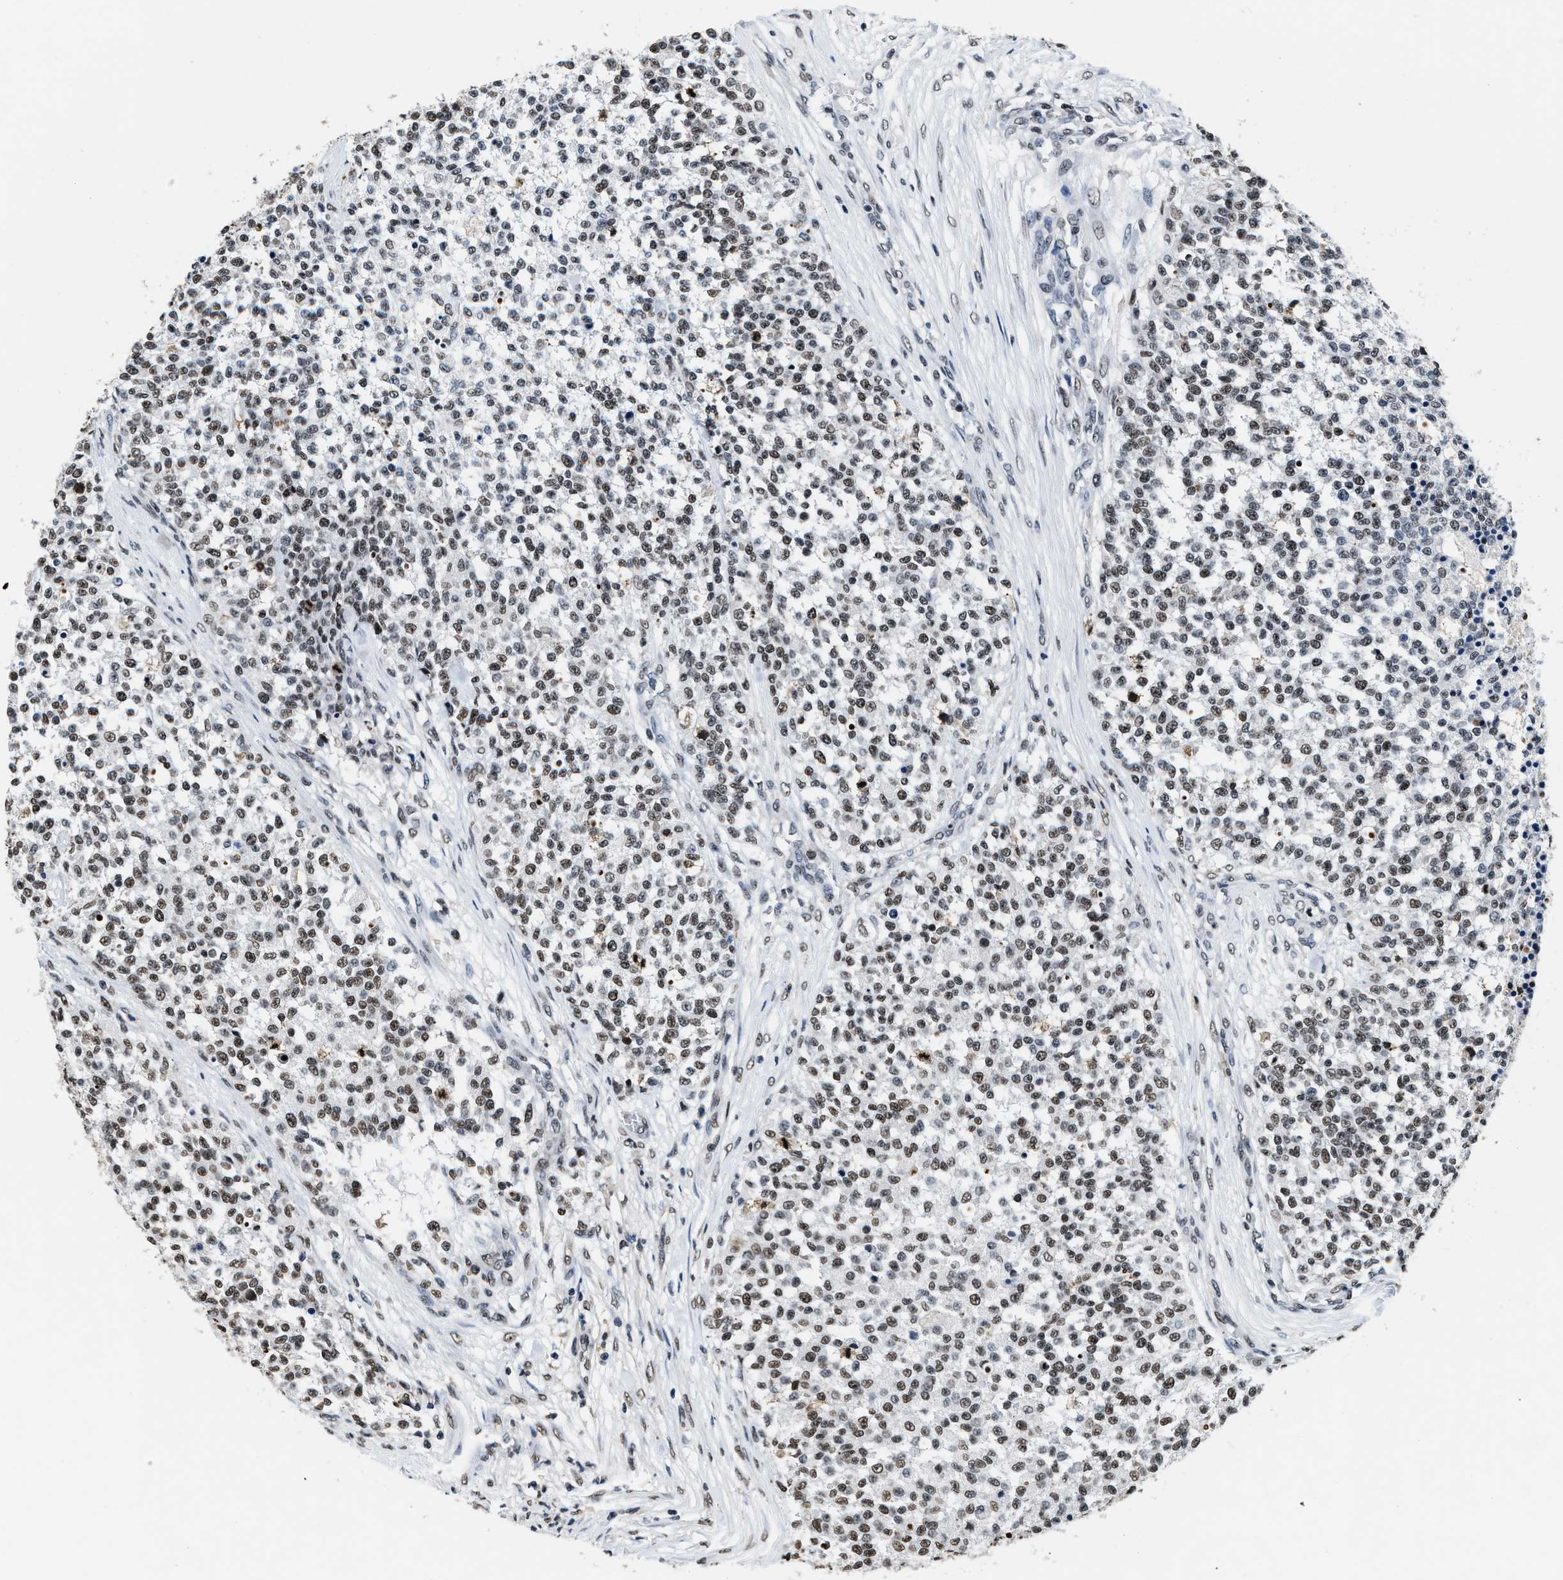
{"staining": {"intensity": "moderate", "quantity": ">75%", "location": "nuclear"}, "tissue": "testis cancer", "cell_type": "Tumor cells", "image_type": "cancer", "snomed": [{"axis": "morphology", "description": "Seminoma, NOS"}, {"axis": "topography", "description": "Testis"}], "caption": "A micrograph of testis seminoma stained for a protein exhibits moderate nuclear brown staining in tumor cells. The staining was performed using DAB (3,3'-diaminobenzidine) to visualize the protein expression in brown, while the nuclei were stained in blue with hematoxylin (Magnification: 20x).", "gene": "SUPT16H", "patient": {"sex": "male", "age": 59}}